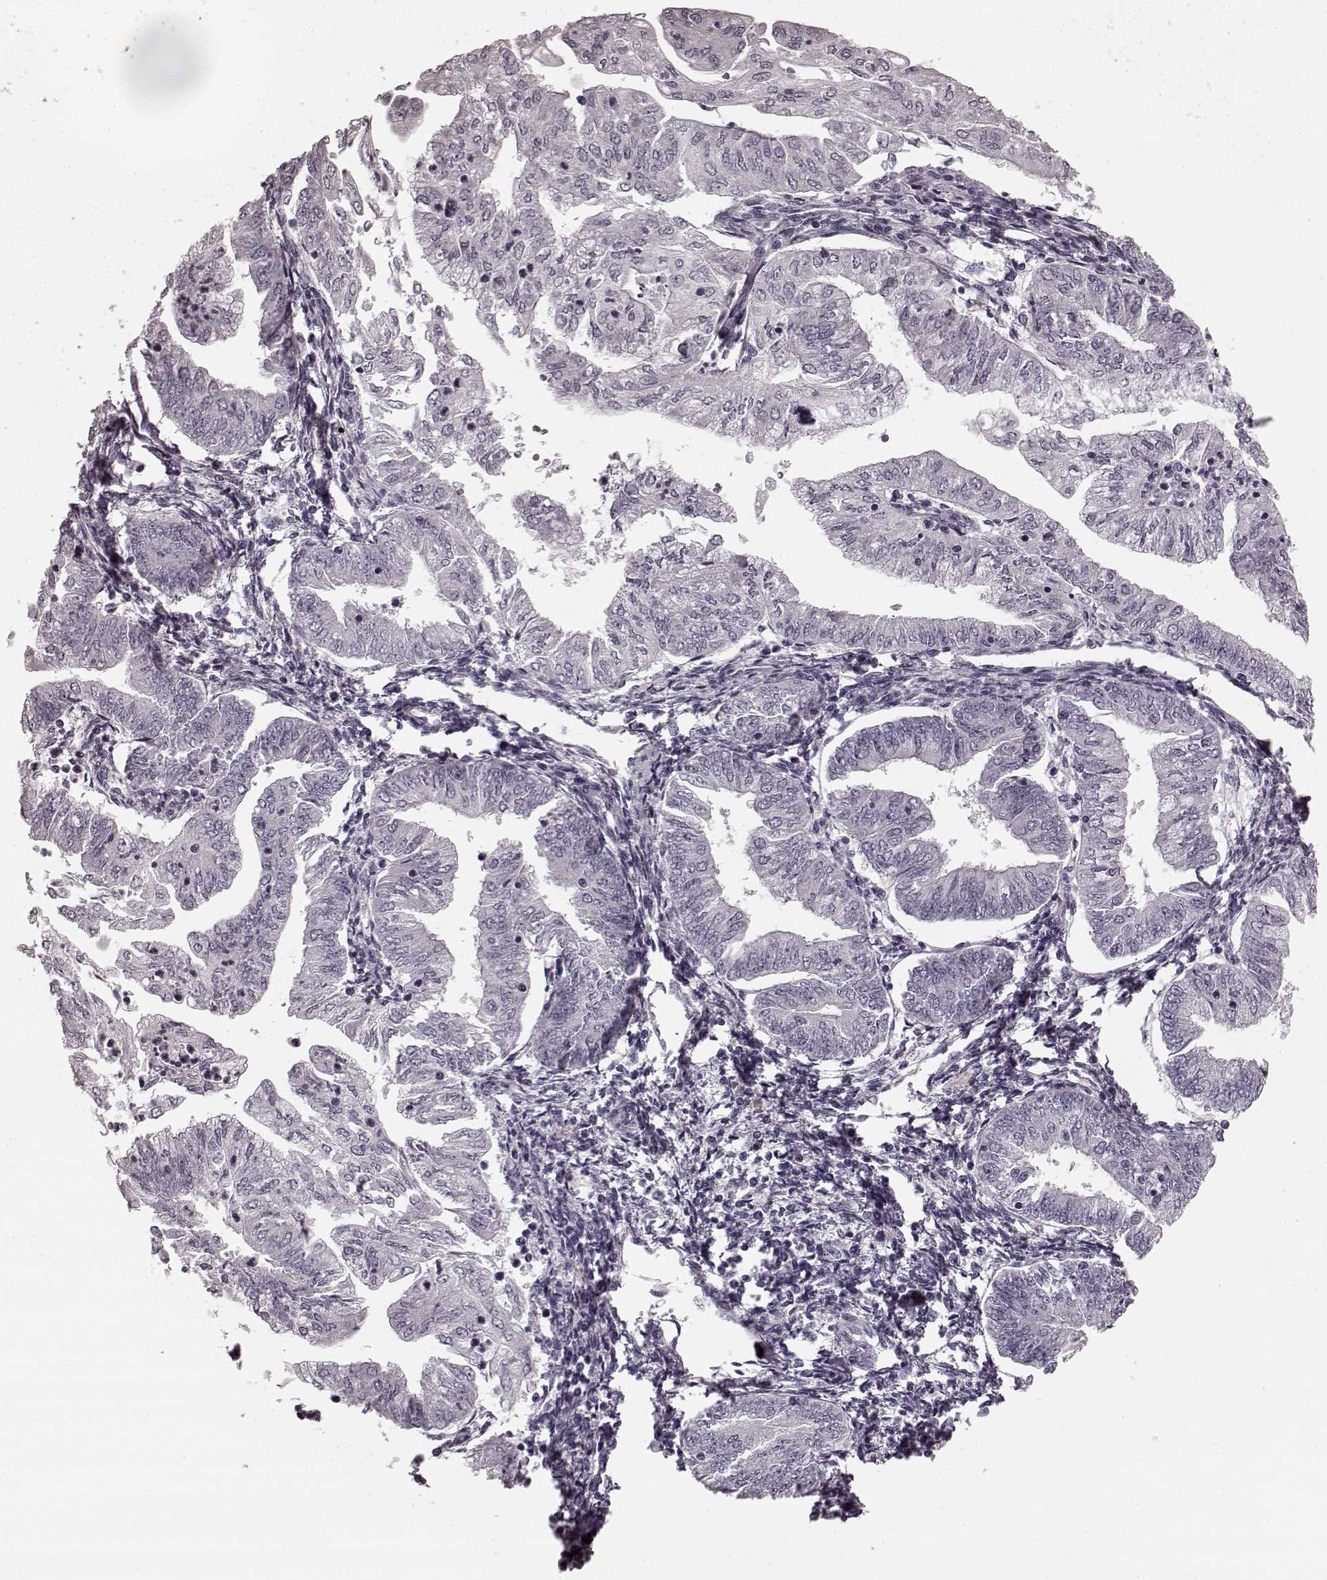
{"staining": {"intensity": "negative", "quantity": "none", "location": "none"}, "tissue": "endometrial cancer", "cell_type": "Tumor cells", "image_type": "cancer", "snomed": [{"axis": "morphology", "description": "Adenocarcinoma, NOS"}, {"axis": "topography", "description": "Endometrium"}], "caption": "An image of human endometrial adenocarcinoma is negative for staining in tumor cells.", "gene": "PRKCE", "patient": {"sex": "female", "age": 55}}